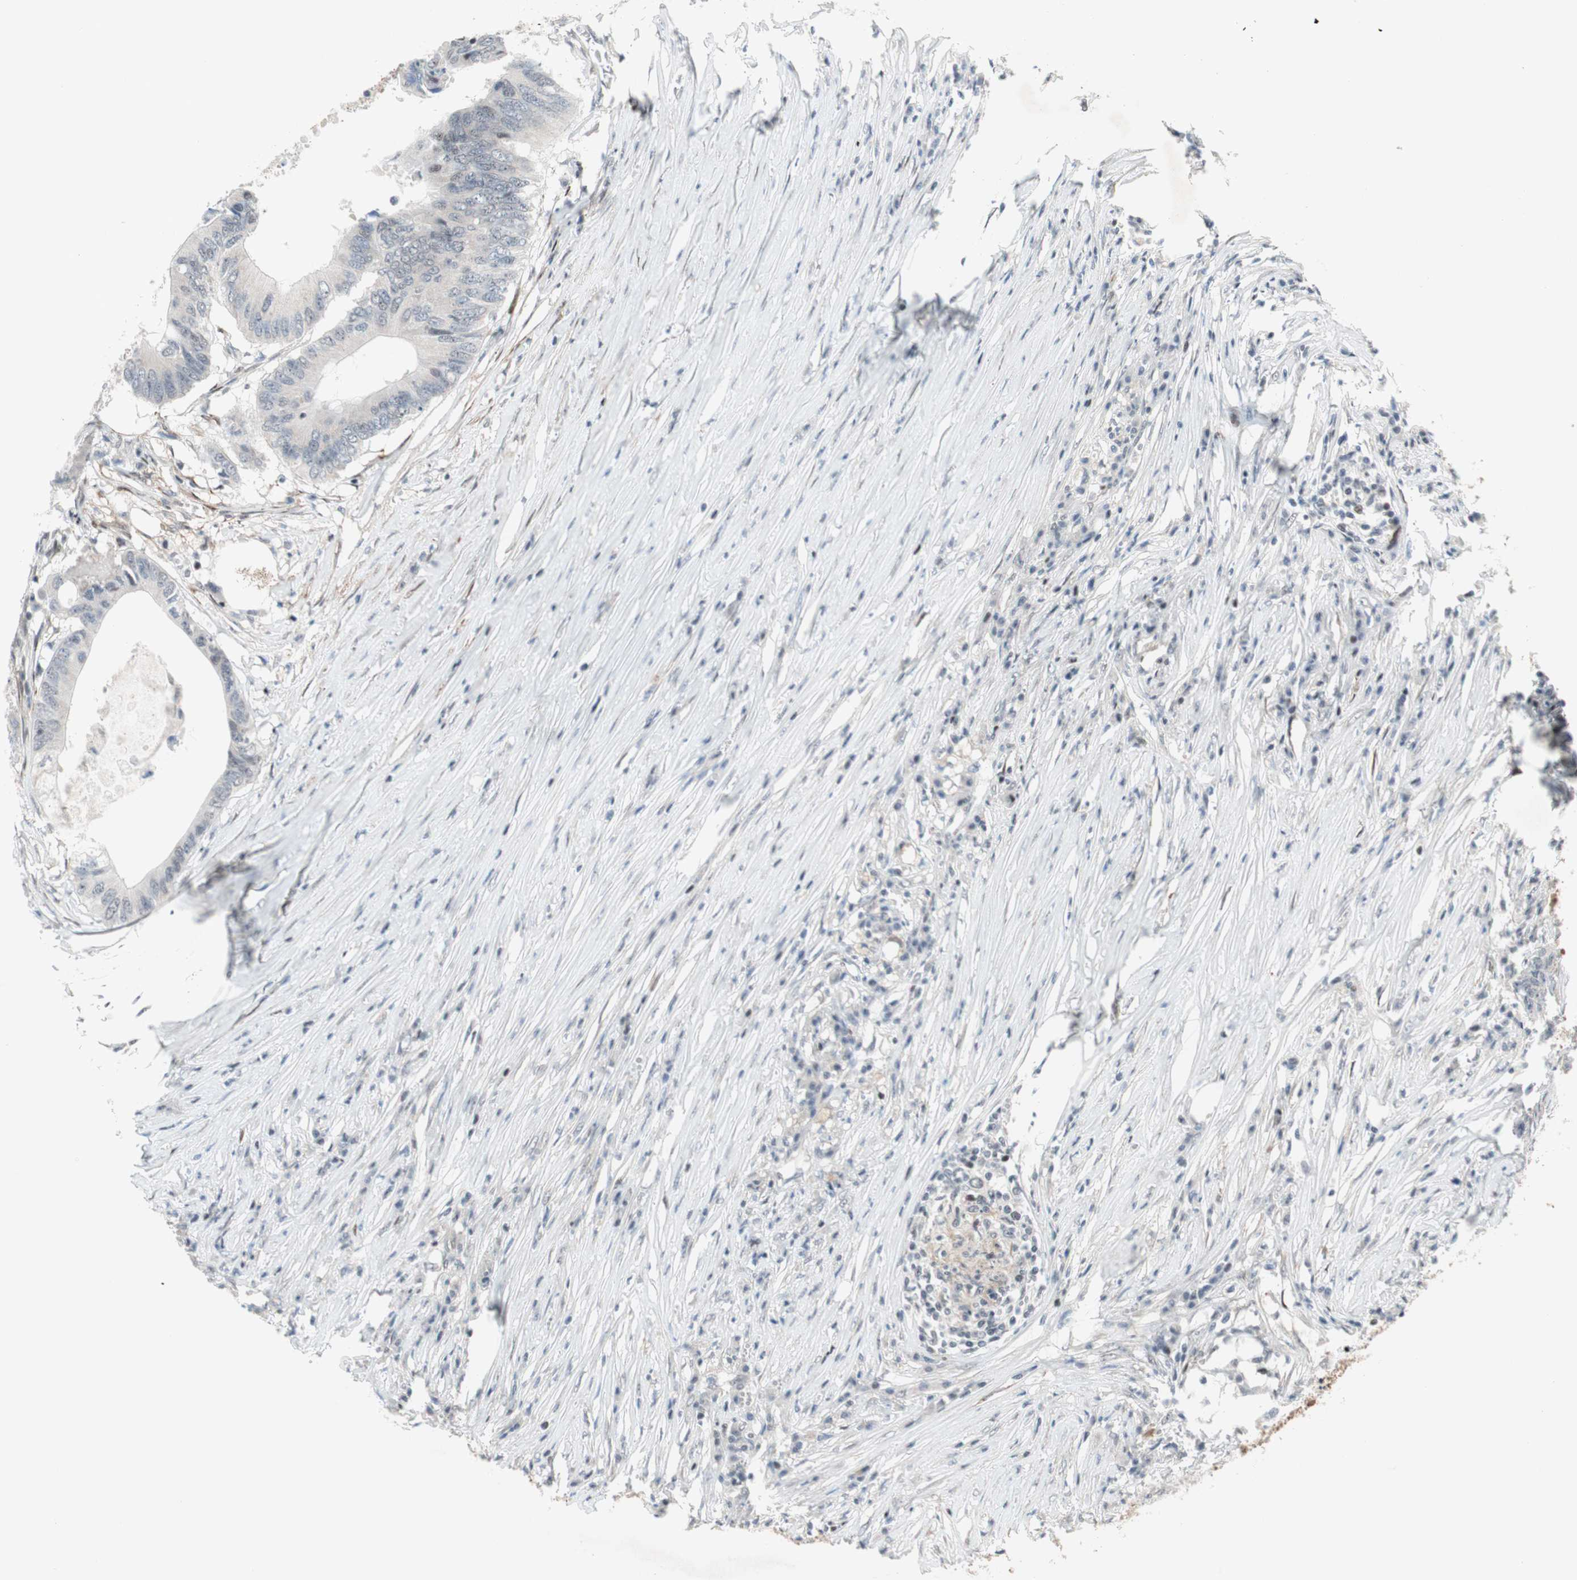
{"staining": {"intensity": "weak", "quantity": "<25%", "location": "nuclear"}, "tissue": "colorectal cancer", "cell_type": "Tumor cells", "image_type": "cancer", "snomed": [{"axis": "morphology", "description": "Adenocarcinoma, NOS"}, {"axis": "topography", "description": "Colon"}], "caption": "Immunohistochemistry of colorectal cancer (adenocarcinoma) displays no staining in tumor cells. Nuclei are stained in blue.", "gene": "FBXO44", "patient": {"sex": "male", "age": 71}}